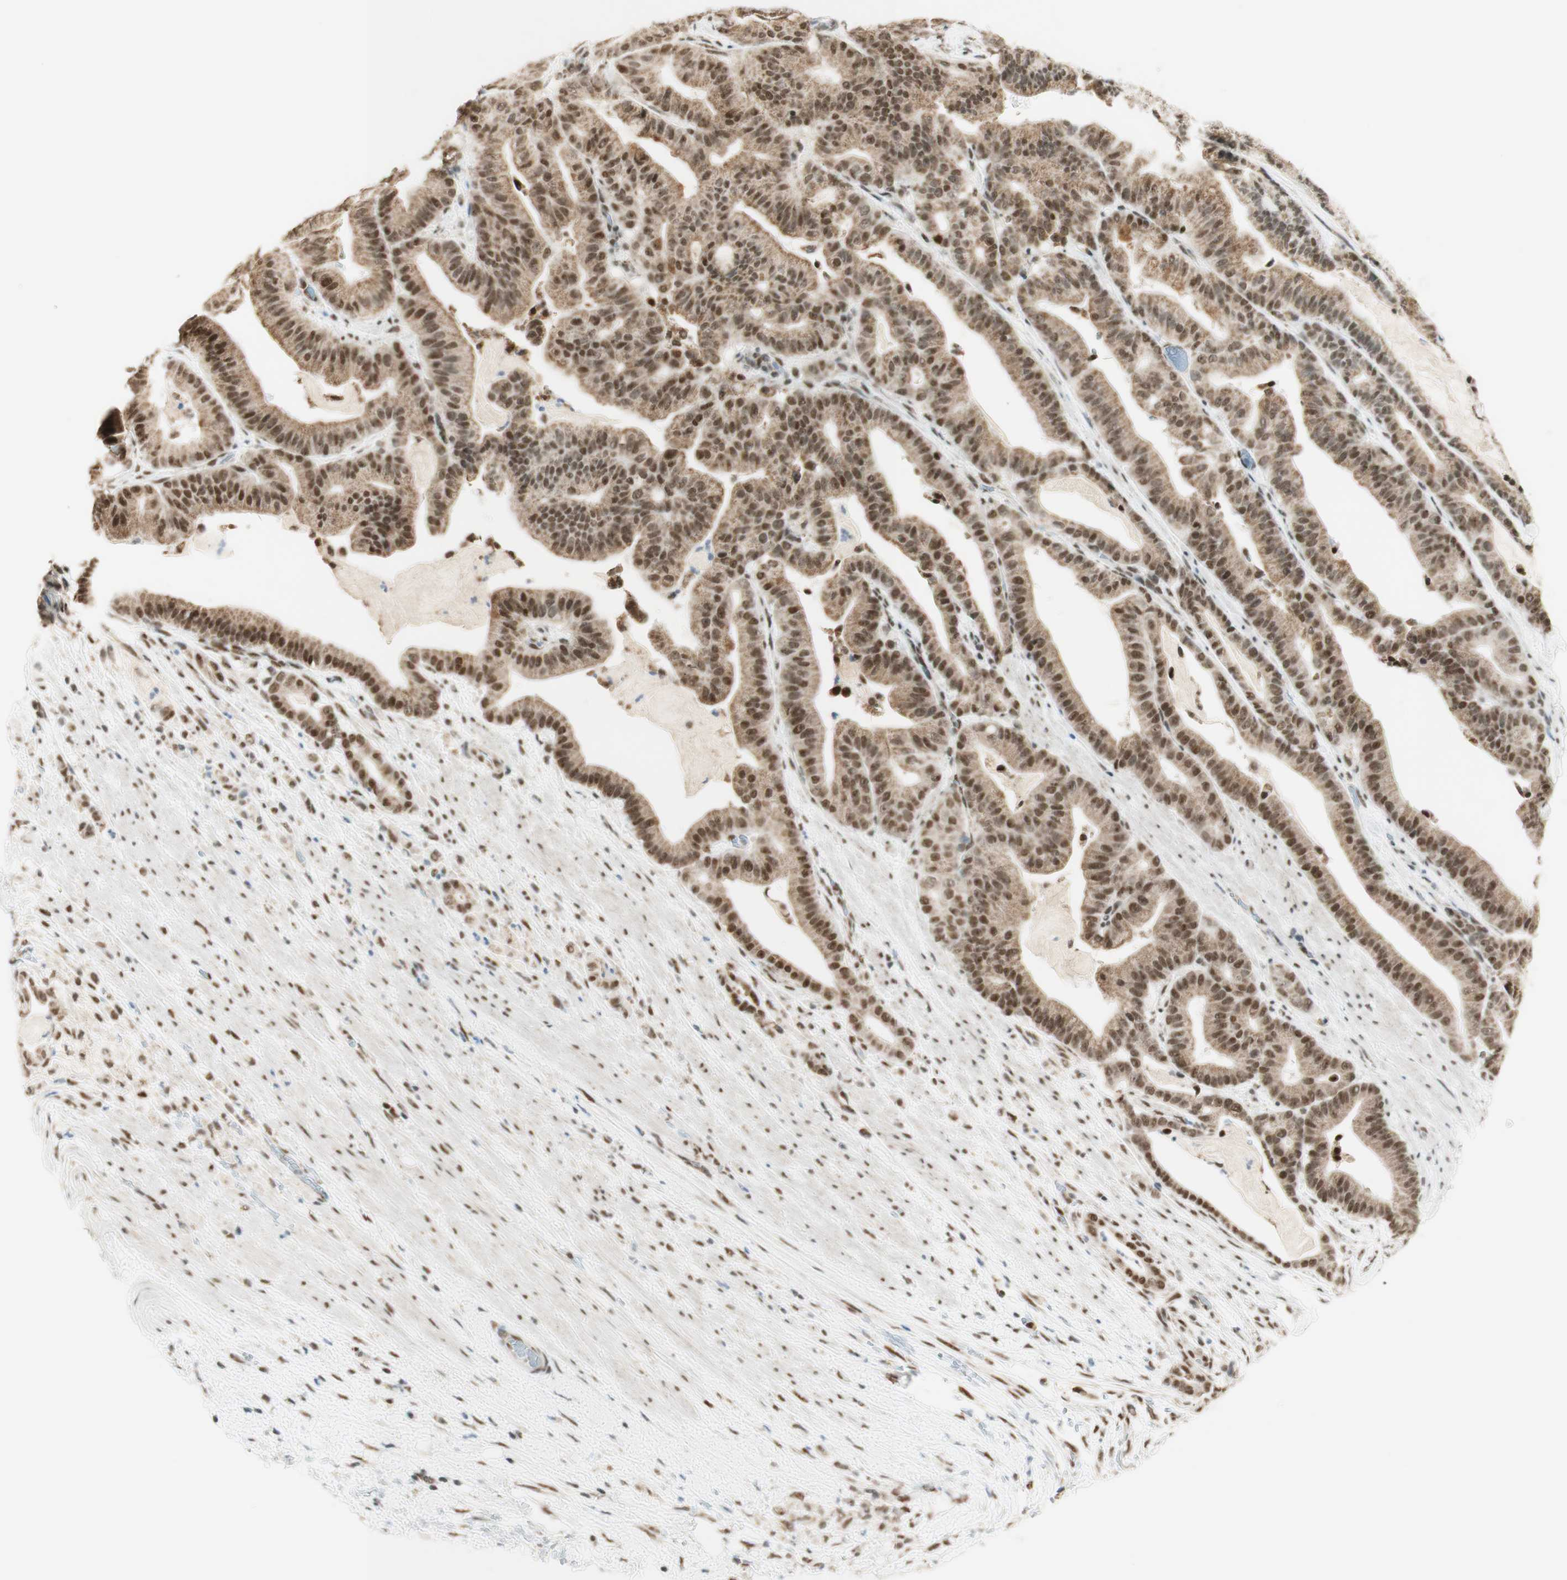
{"staining": {"intensity": "moderate", "quantity": ">75%", "location": "cytoplasmic/membranous,nuclear"}, "tissue": "pancreatic cancer", "cell_type": "Tumor cells", "image_type": "cancer", "snomed": [{"axis": "morphology", "description": "Adenocarcinoma, NOS"}, {"axis": "topography", "description": "Pancreas"}], "caption": "IHC of human pancreatic cancer exhibits medium levels of moderate cytoplasmic/membranous and nuclear staining in about >75% of tumor cells. (IHC, brightfield microscopy, high magnification).", "gene": "ZNF782", "patient": {"sex": "male", "age": 63}}